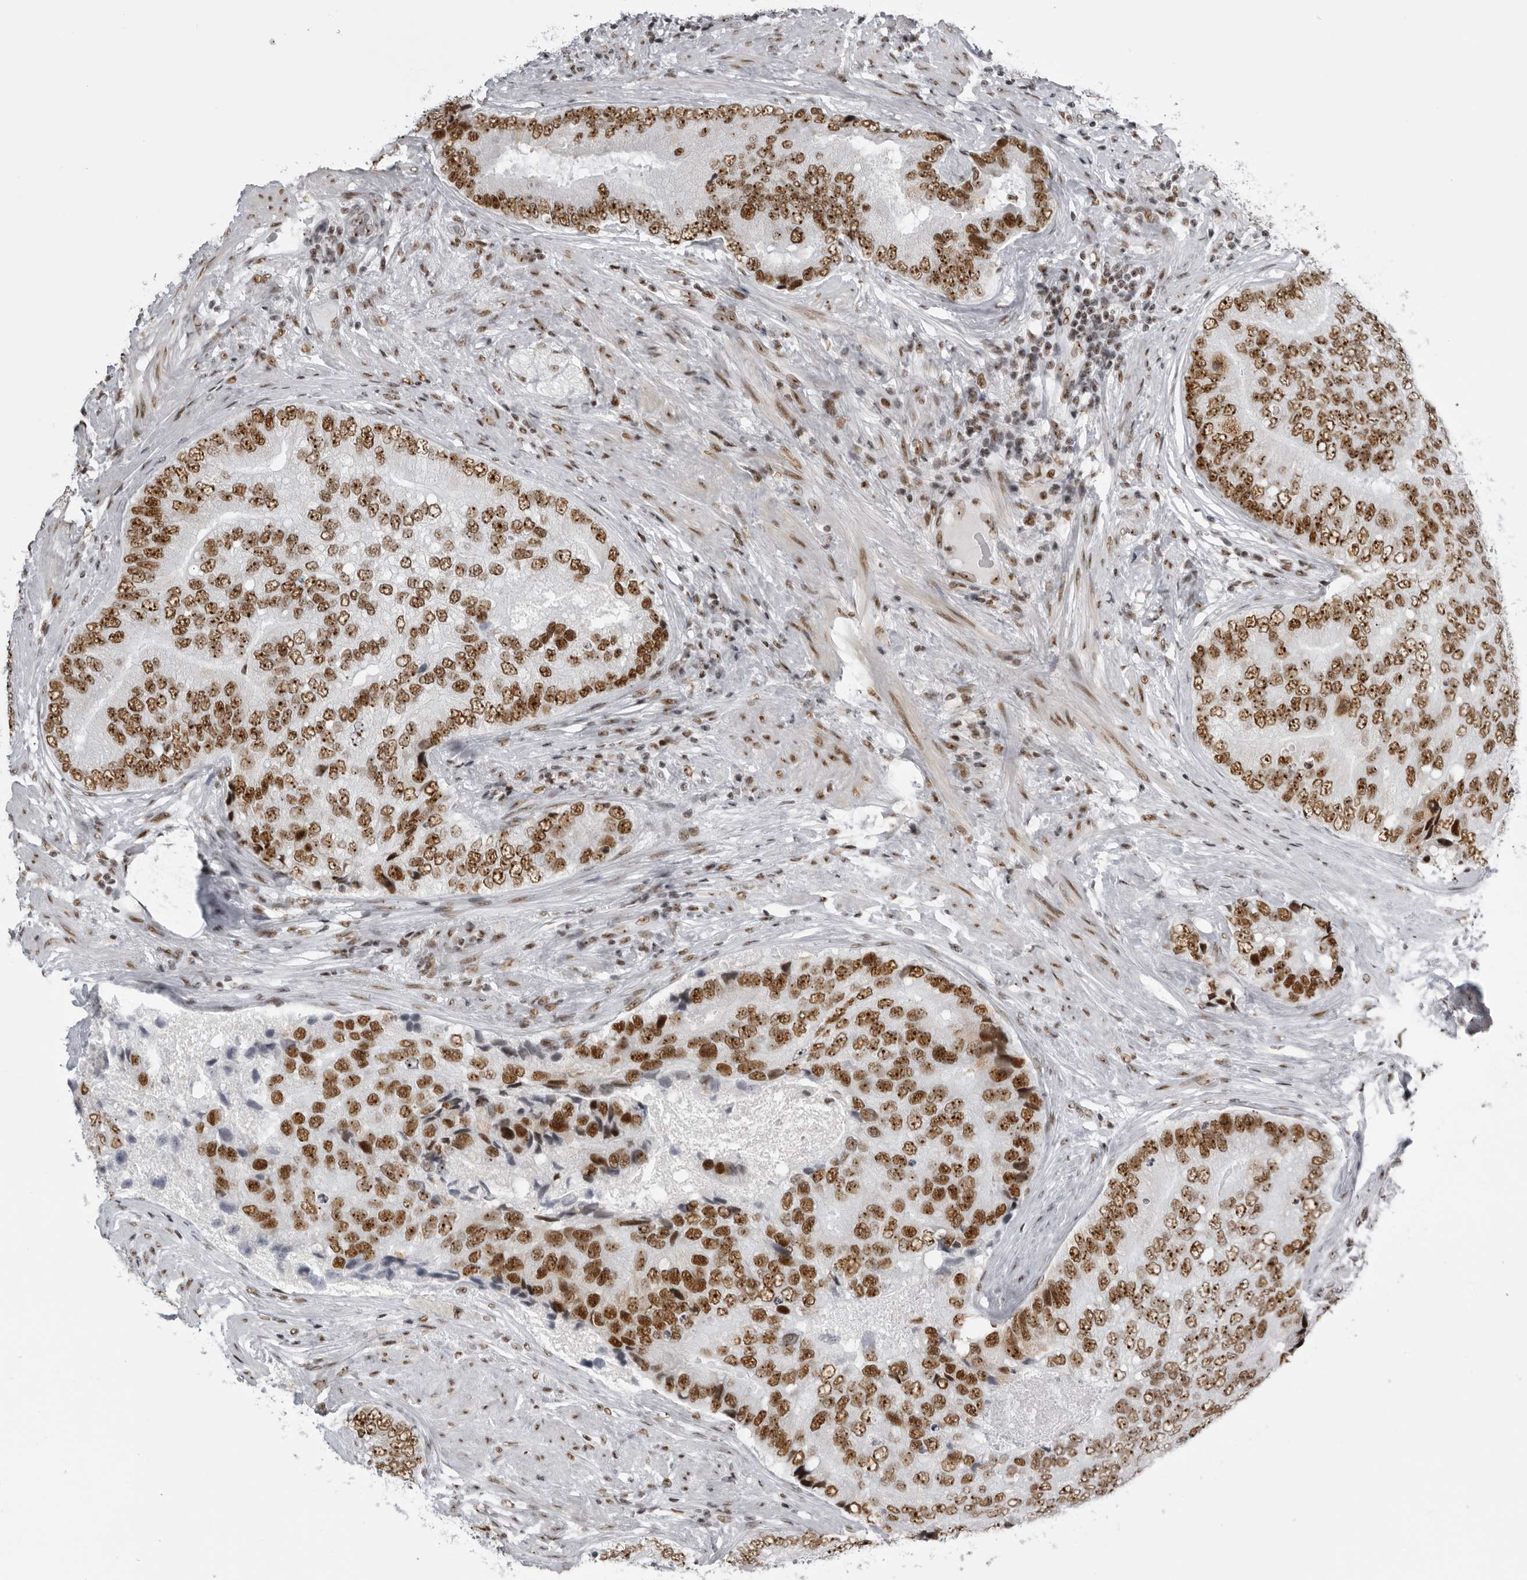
{"staining": {"intensity": "strong", "quantity": ">75%", "location": "nuclear"}, "tissue": "prostate cancer", "cell_type": "Tumor cells", "image_type": "cancer", "snomed": [{"axis": "morphology", "description": "Adenocarcinoma, High grade"}, {"axis": "topography", "description": "Prostate"}], "caption": "IHC (DAB (3,3'-diaminobenzidine)) staining of prostate high-grade adenocarcinoma demonstrates strong nuclear protein positivity in about >75% of tumor cells. (IHC, brightfield microscopy, high magnification).", "gene": "DHX9", "patient": {"sex": "male", "age": 70}}